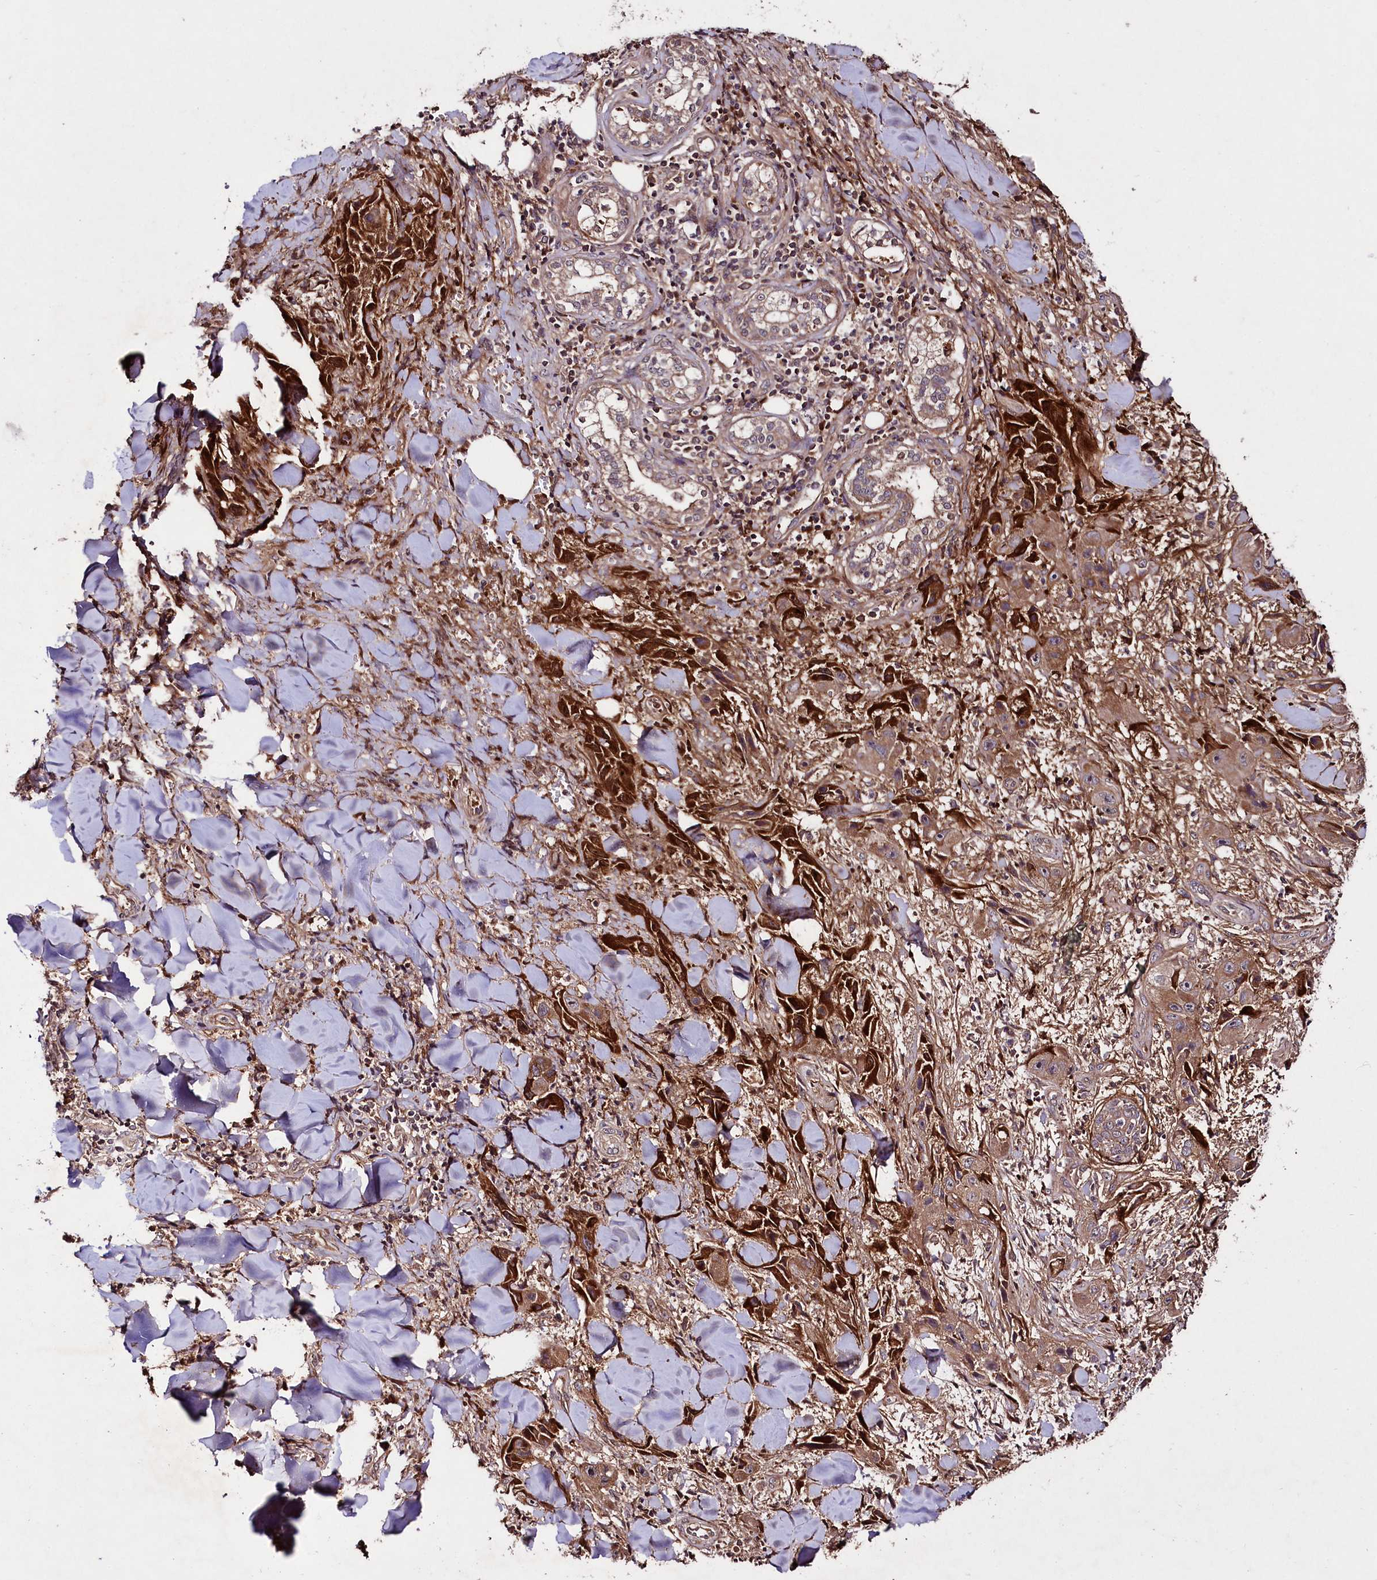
{"staining": {"intensity": "moderate", "quantity": ">75%", "location": "cytoplasmic/membranous"}, "tissue": "skin cancer", "cell_type": "Tumor cells", "image_type": "cancer", "snomed": [{"axis": "morphology", "description": "Squamous cell carcinoma, NOS"}, {"axis": "topography", "description": "Skin"}, {"axis": "topography", "description": "Subcutis"}], "caption": "This is an image of immunohistochemistry (IHC) staining of squamous cell carcinoma (skin), which shows moderate expression in the cytoplasmic/membranous of tumor cells.", "gene": "TNPO3", "patient": {"sex": "male", "age": 73}}